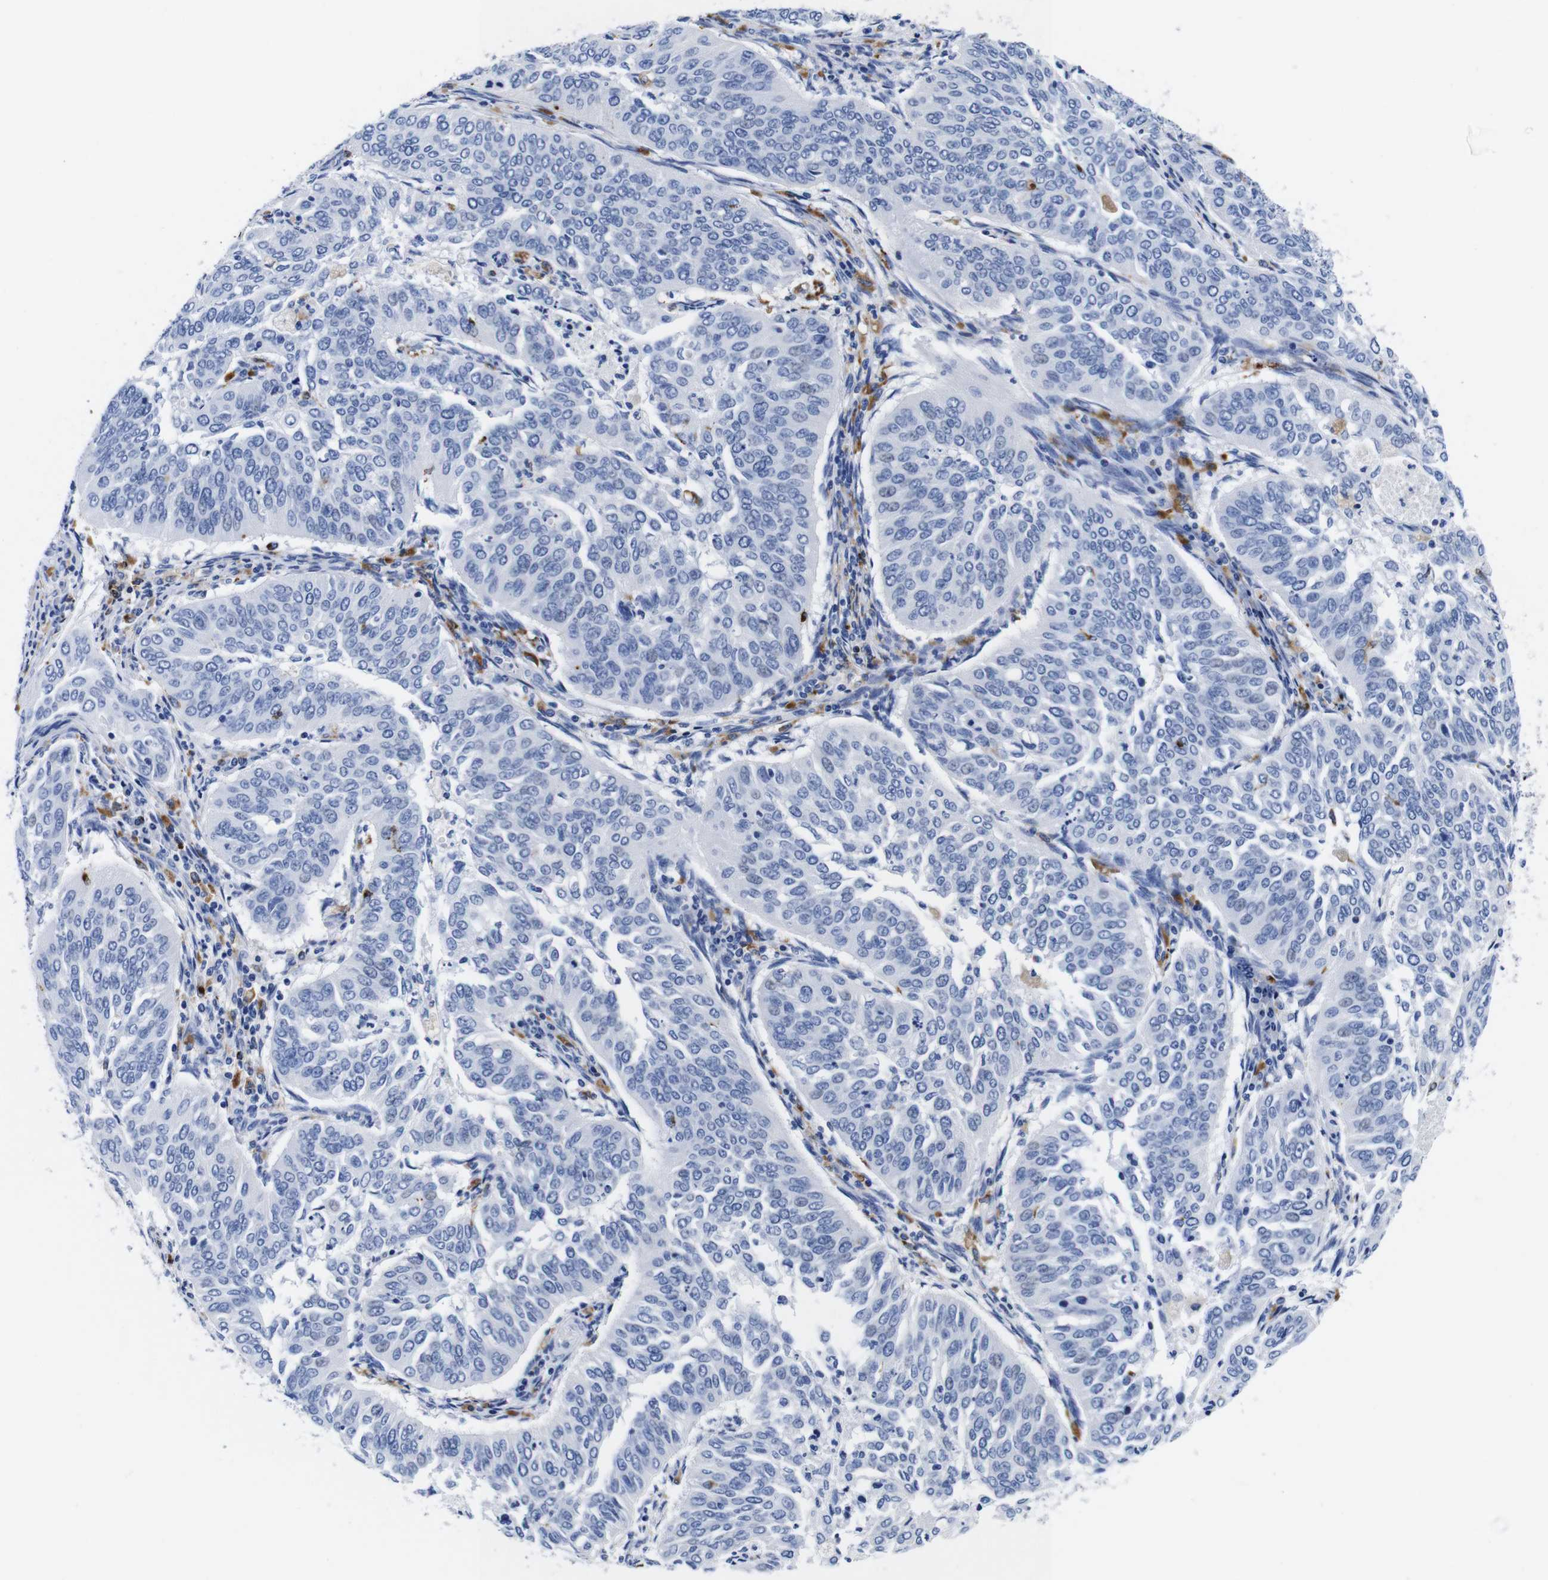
{"staining": {"intensity": "negative", "quantity": "none", "location": "none"}, "tissue": "cervical cancer", "cell_type": "Tumor cells", "image_type": "cancer", "snomed": [{"axis": "morphology", "description": "Normal tissue, NOS"}, {"axis": "morphology", "description": "Squamous cell carcinoma, NOS"}, {"axis": "topography", "description": "Cervix"}], "caption": "This micrograph is of cervical cancer stained with IHC to label a protein in brown with the nuclei are counter-stained blue. There is no positivity in tumor cells.", "gene": "HLA-DMB", "patient": {"sex": "female", "age": 39}}